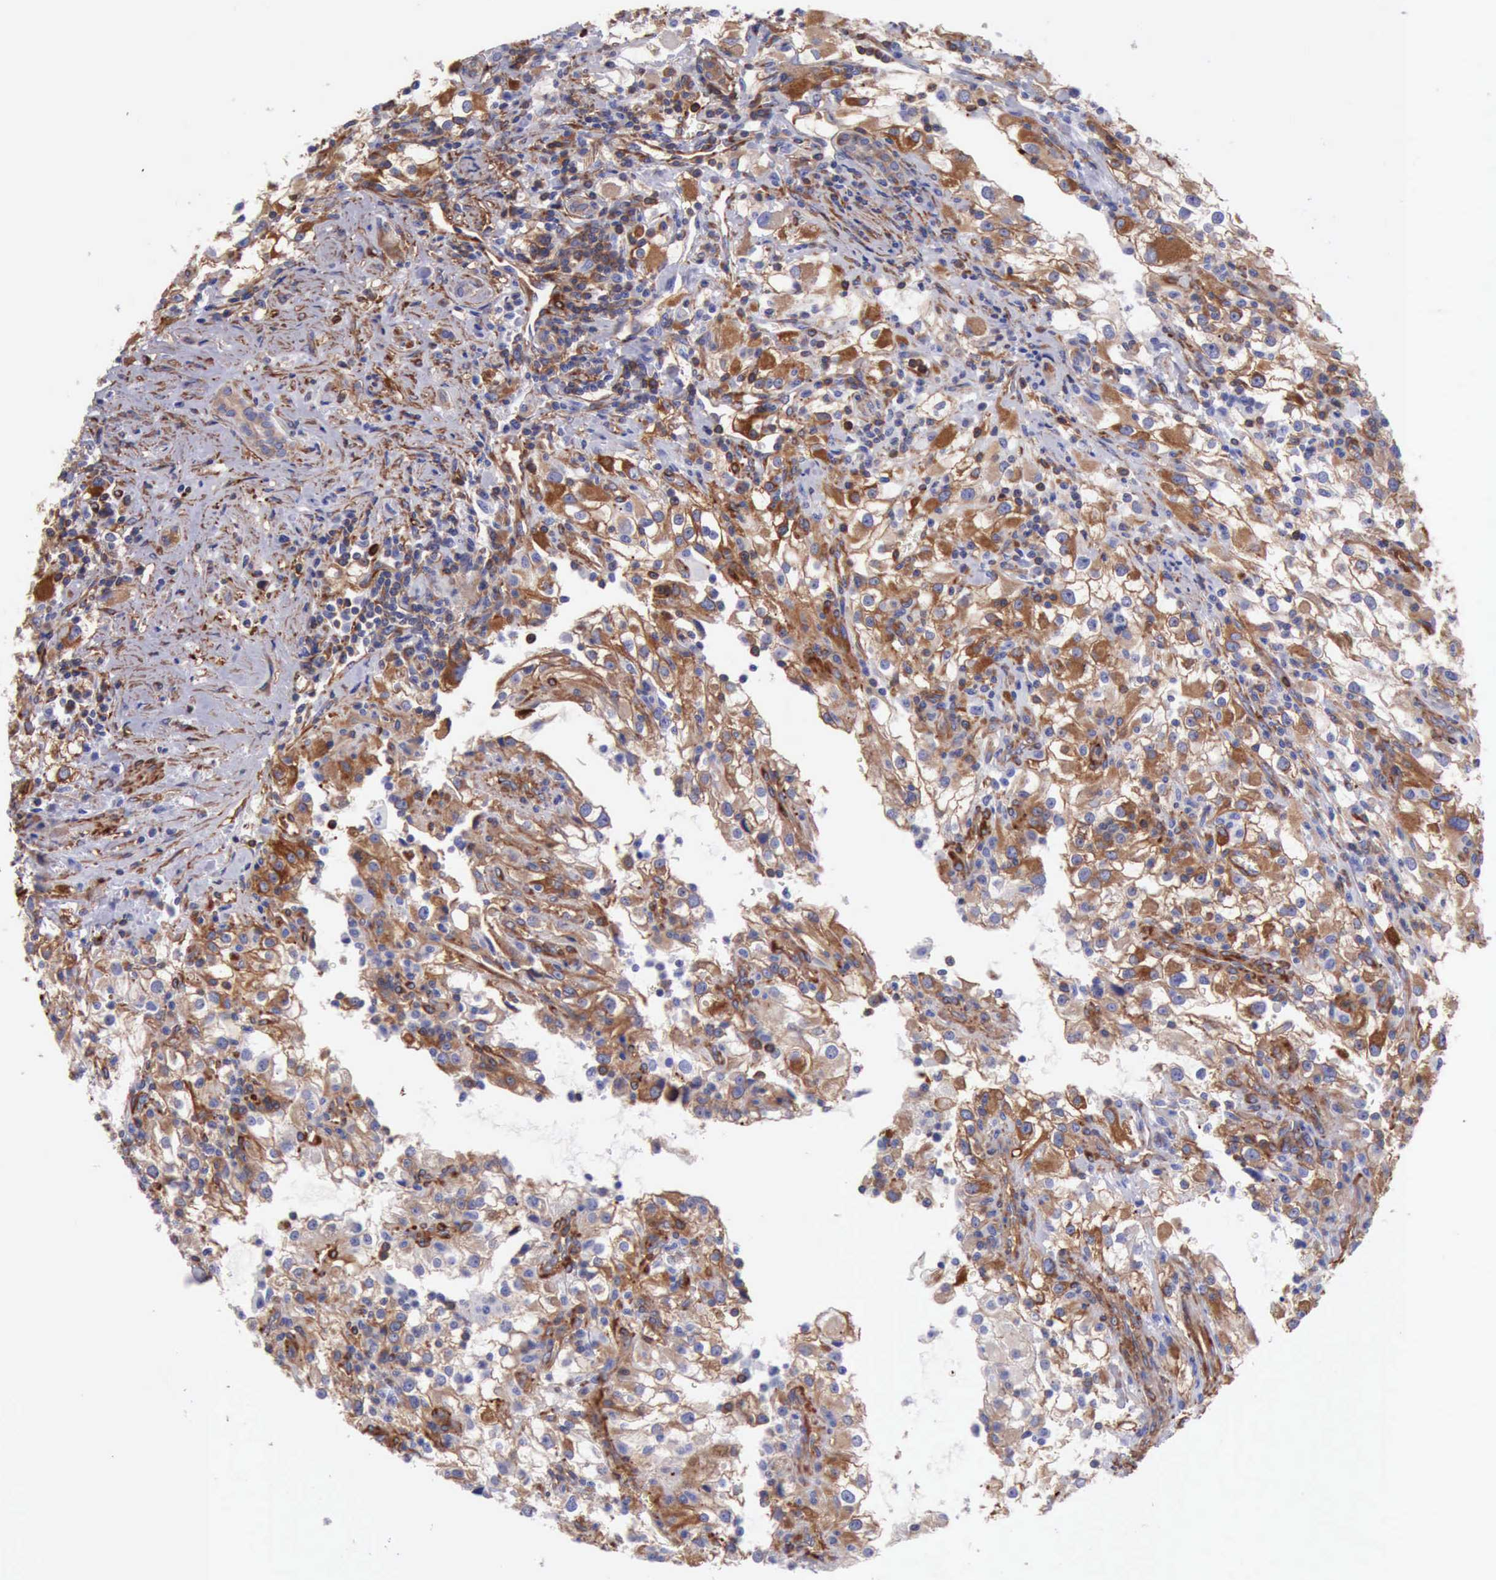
{"staining": {"intensity": "moderate", "quantity": "25%-75%", "location": "cytoplasmic/membranous"}, "tissue": "renal cancer", "cell_type": "Tumor cells", "image_type": "cancer", "snomed": [{"axis": "morphology", "description": "Adenocarcinoma, NOS"}, {"axis": "topography", "description": "Kidney"}], "caption": "Renal cancer stained with a brown dye exhibits moderate cytoplasmic/membranous positive positivity in approximately 25%-75% of tumor cells.", "gene": "FLNA", "patient": {"sex": "female", "age": 52}}